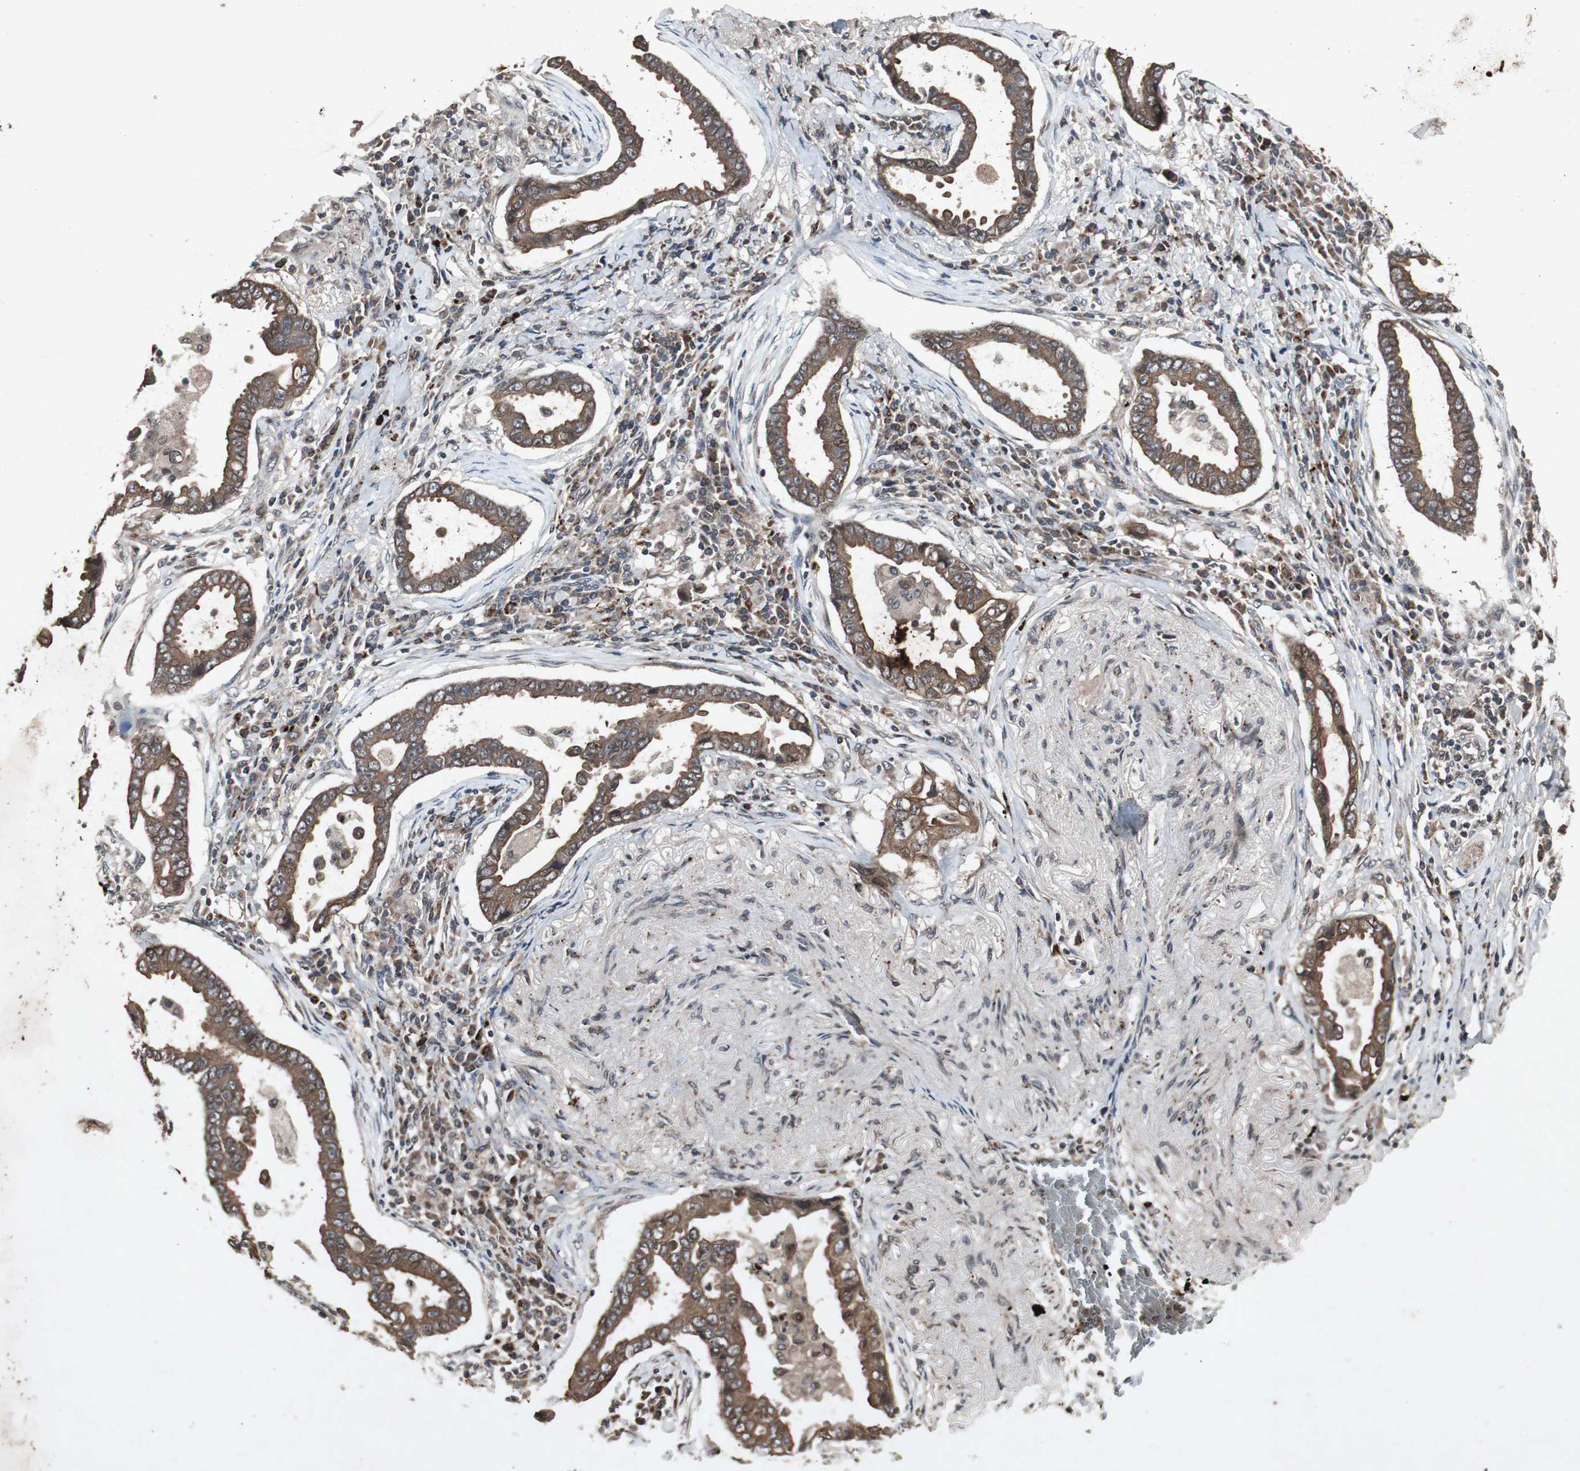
{"staining": {"intensity": "strong", "quantity": ">75%", "location": "cytoplasmic/membranous"}, "tissue": "lung cancer", "cell_type": "Tumor cells", "image_type": "cancer", "snomed": [{"axis": "morphology", "description": "Normal tissue, NOS"}, {"axis": "morphology", "description": "Inflammation, NOS"}, {"axis": "morphology", "description": "Adenocarcinoma, NOS"}, {"axis": "topography", "description": "Lung"}], "caption": "High-magnification brightfield microscopy of lung adenocarcinoma stained with DAB (3,3'-diaminobenzidine) (brown) and counterstained with hematoxylin (blue). tumor cells exhibit strong cytoplasmic/membranous staining is identified in approximately>75% of cells. (DAB IHC, brown staining for protein, blue staining for nuclei).", "gene": "SLIT2", "patient": {"sex": "female", "age": 64}}